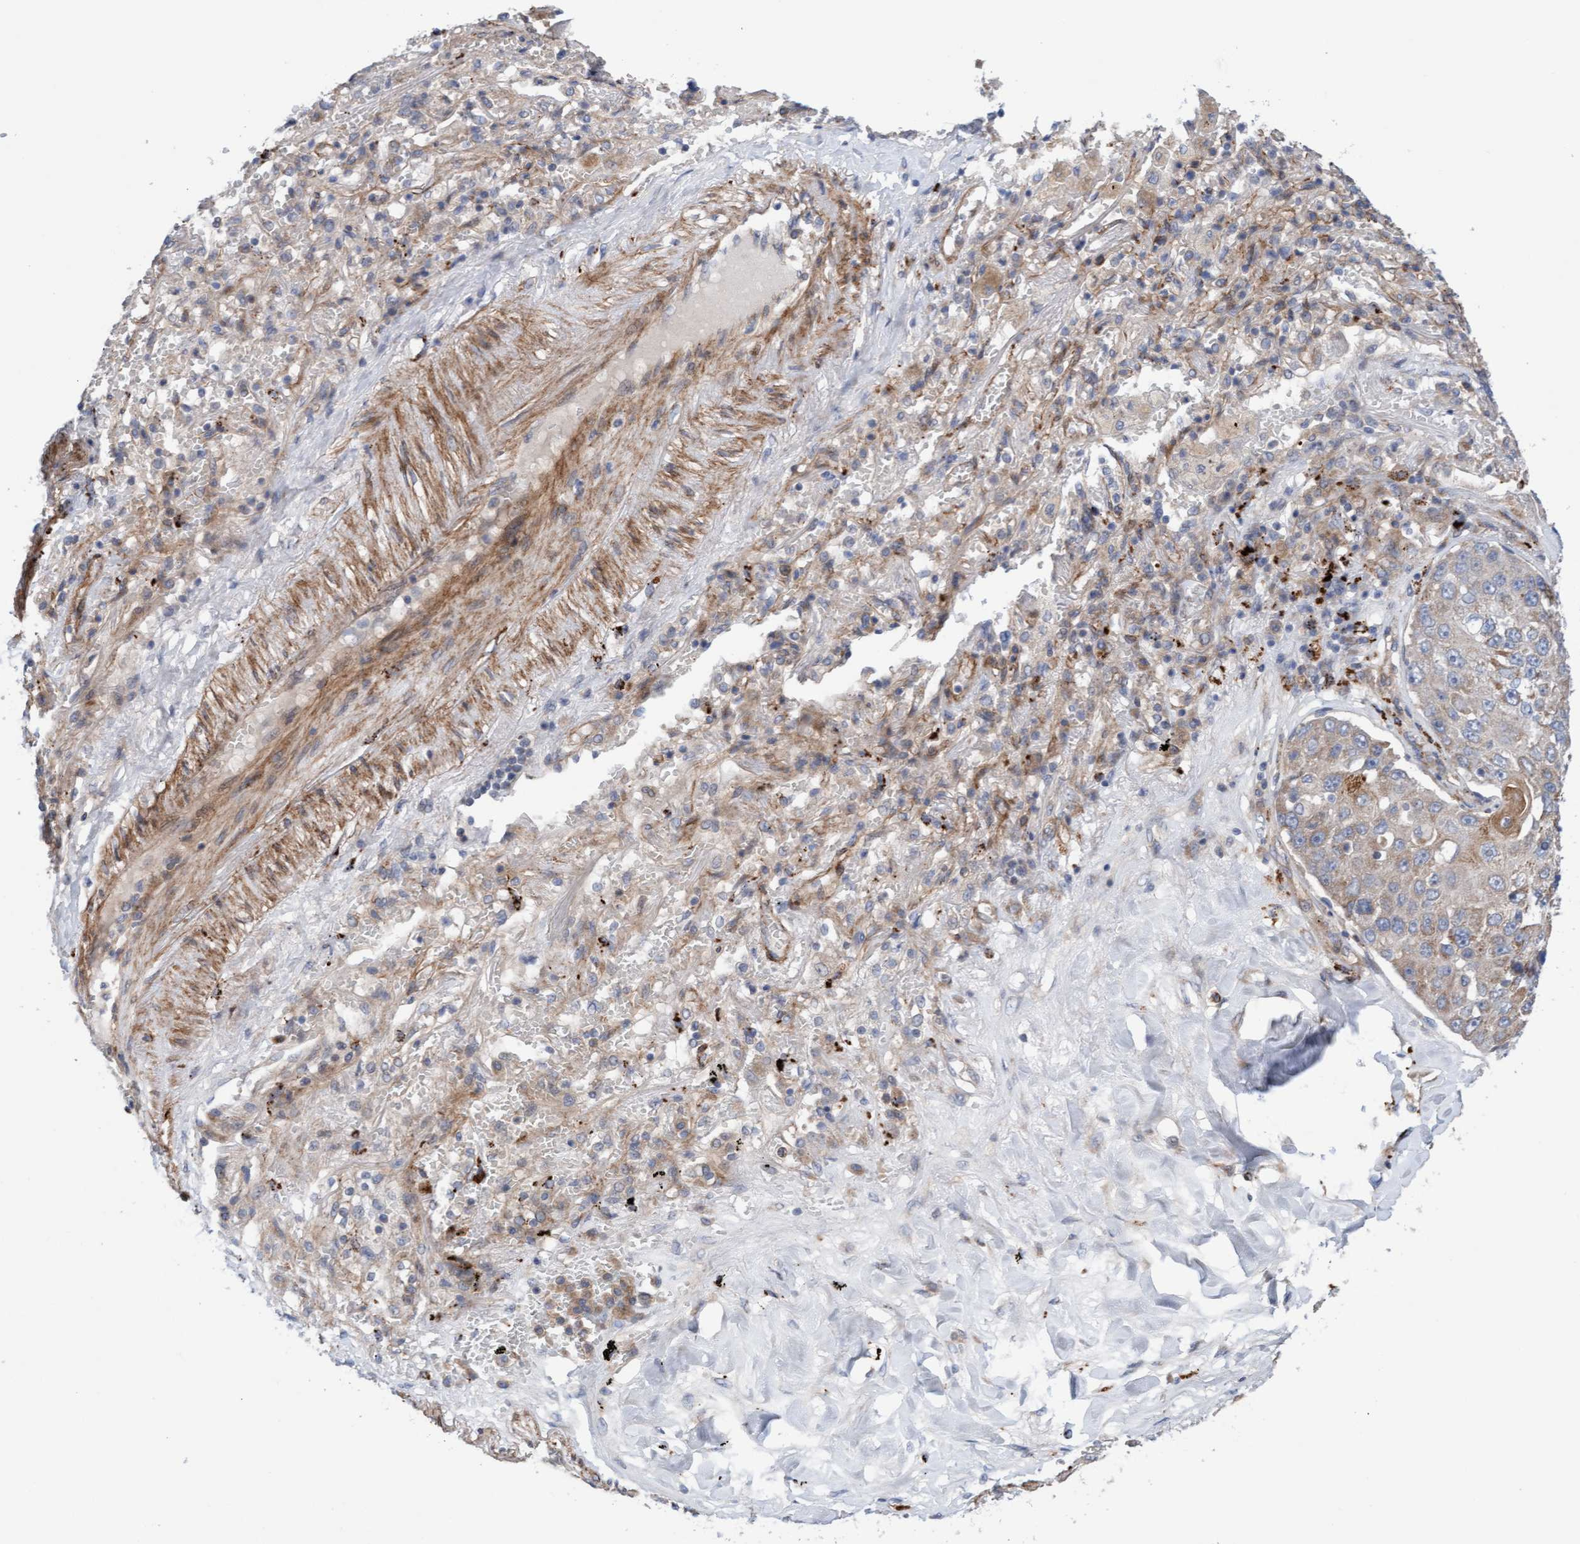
{"staining": {"intensity": "weak", "quantity": "<25%", "location": "cytoplasmic/membranous"}, "tissue": "lung cancer", "cell_type": "Tumor cells", "image_type": "cancer", "snomed": [{"axis": "morphology", "description": "Squamous cell carcinoma, NOS"}, {"axis": "topography", "description": "Lung"}], "caption": "Squamous cell carcinoma (lung) stained for a protein using IHC shows no expression tumor cells.", "gene": "CDK5RAP3", "patient": {"sex": "male", "age": 61}}